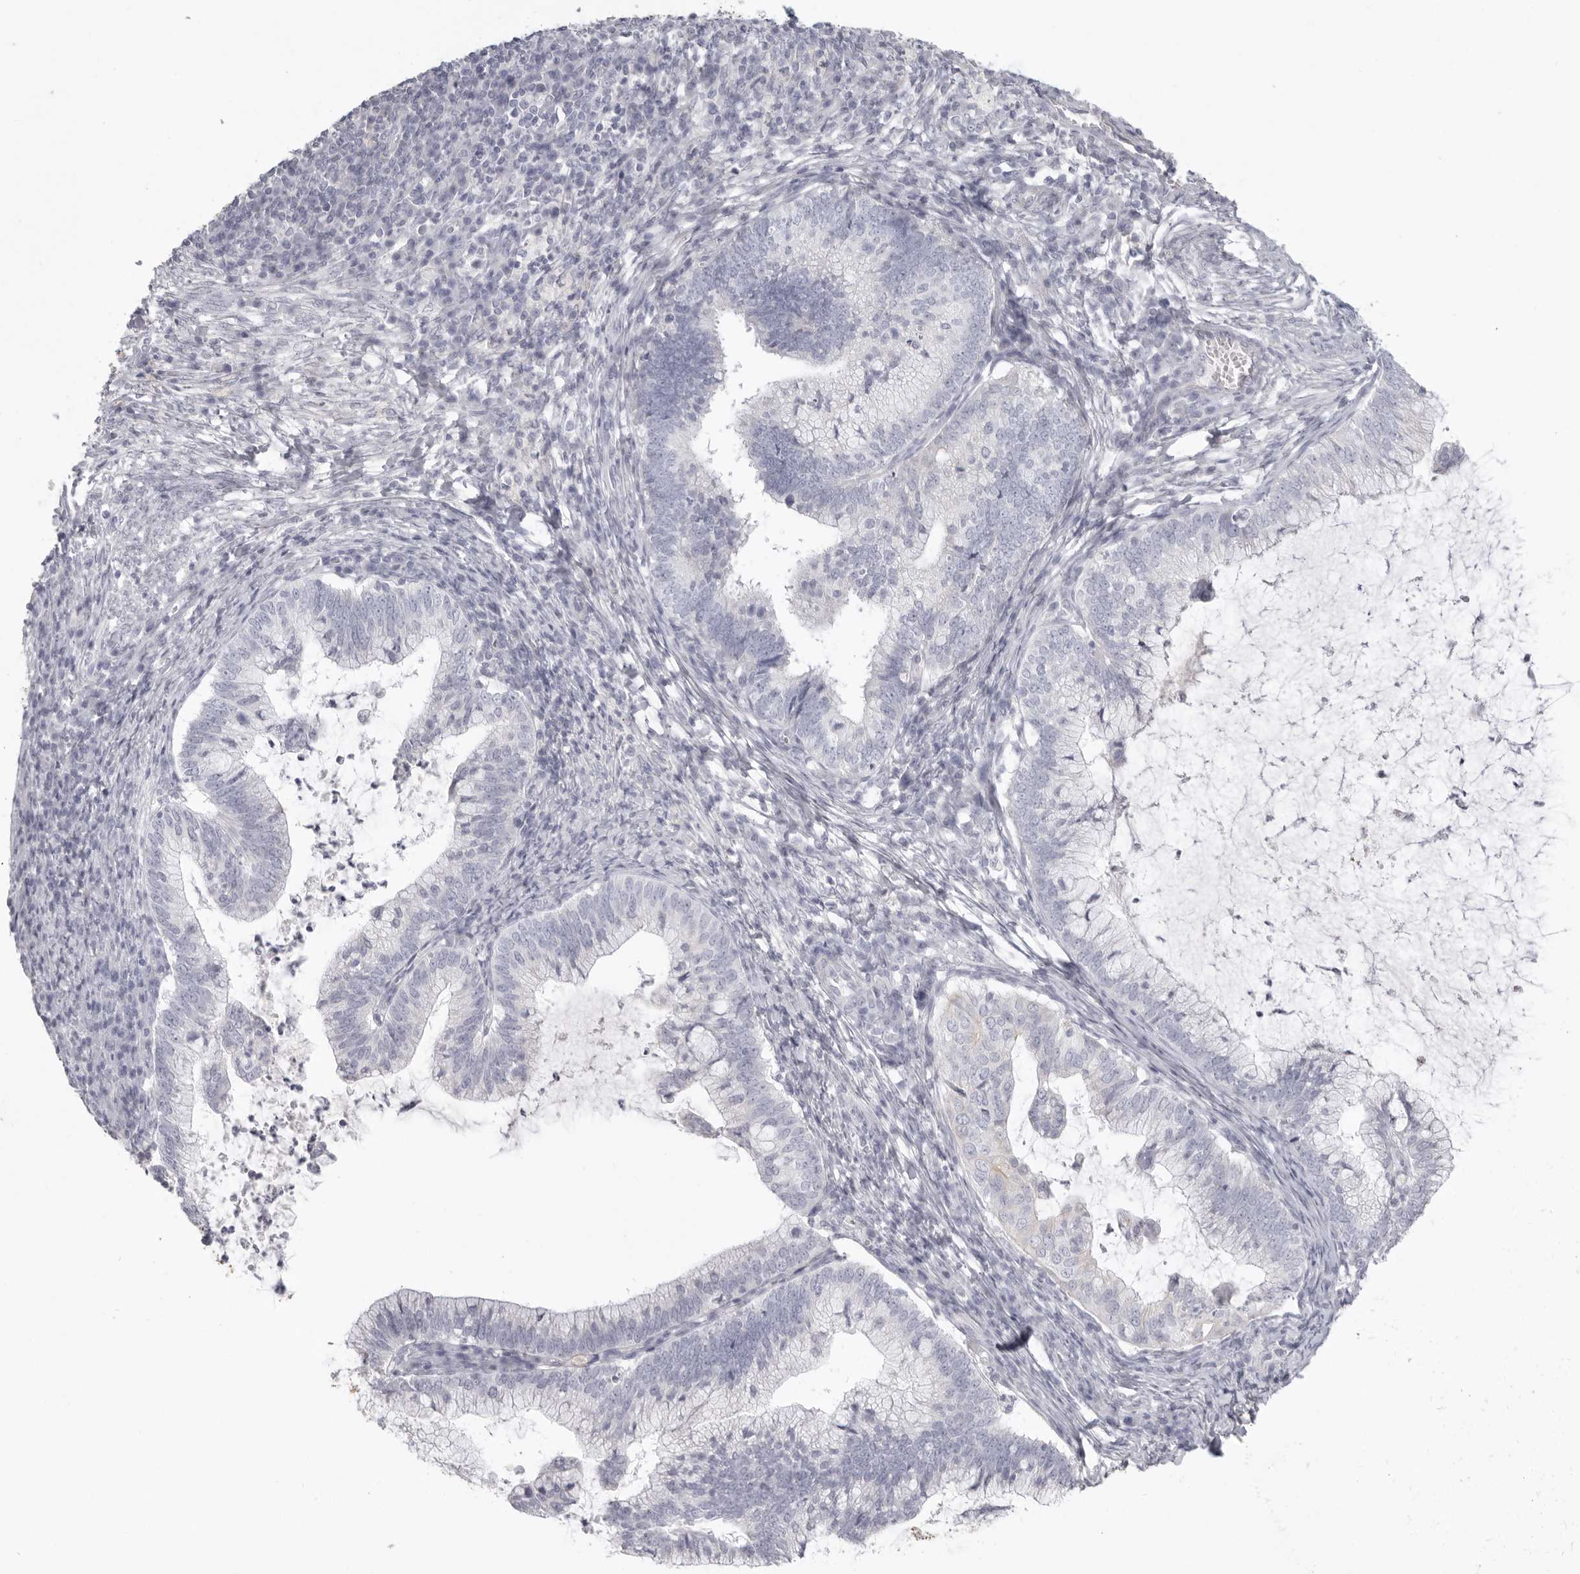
{"staining": {"intensity": "negative", "quantity": "none", "location": "none"}, "tissue": "cervical cancer", "cell_type": "Tumor cells", "image_type": "cancer", "snomed": [{"axis": "morphology", "description": "Adenocarcinoma, NOS"}, {"axis": "topography", "description": "Cervix"}], "caption": "Immunohistochemistry of human cervical adenocarcinoma demonstrates no staining in tumor cells.", "gene": "RXFP1", "patient": {"sex": "female", "age": 36}}